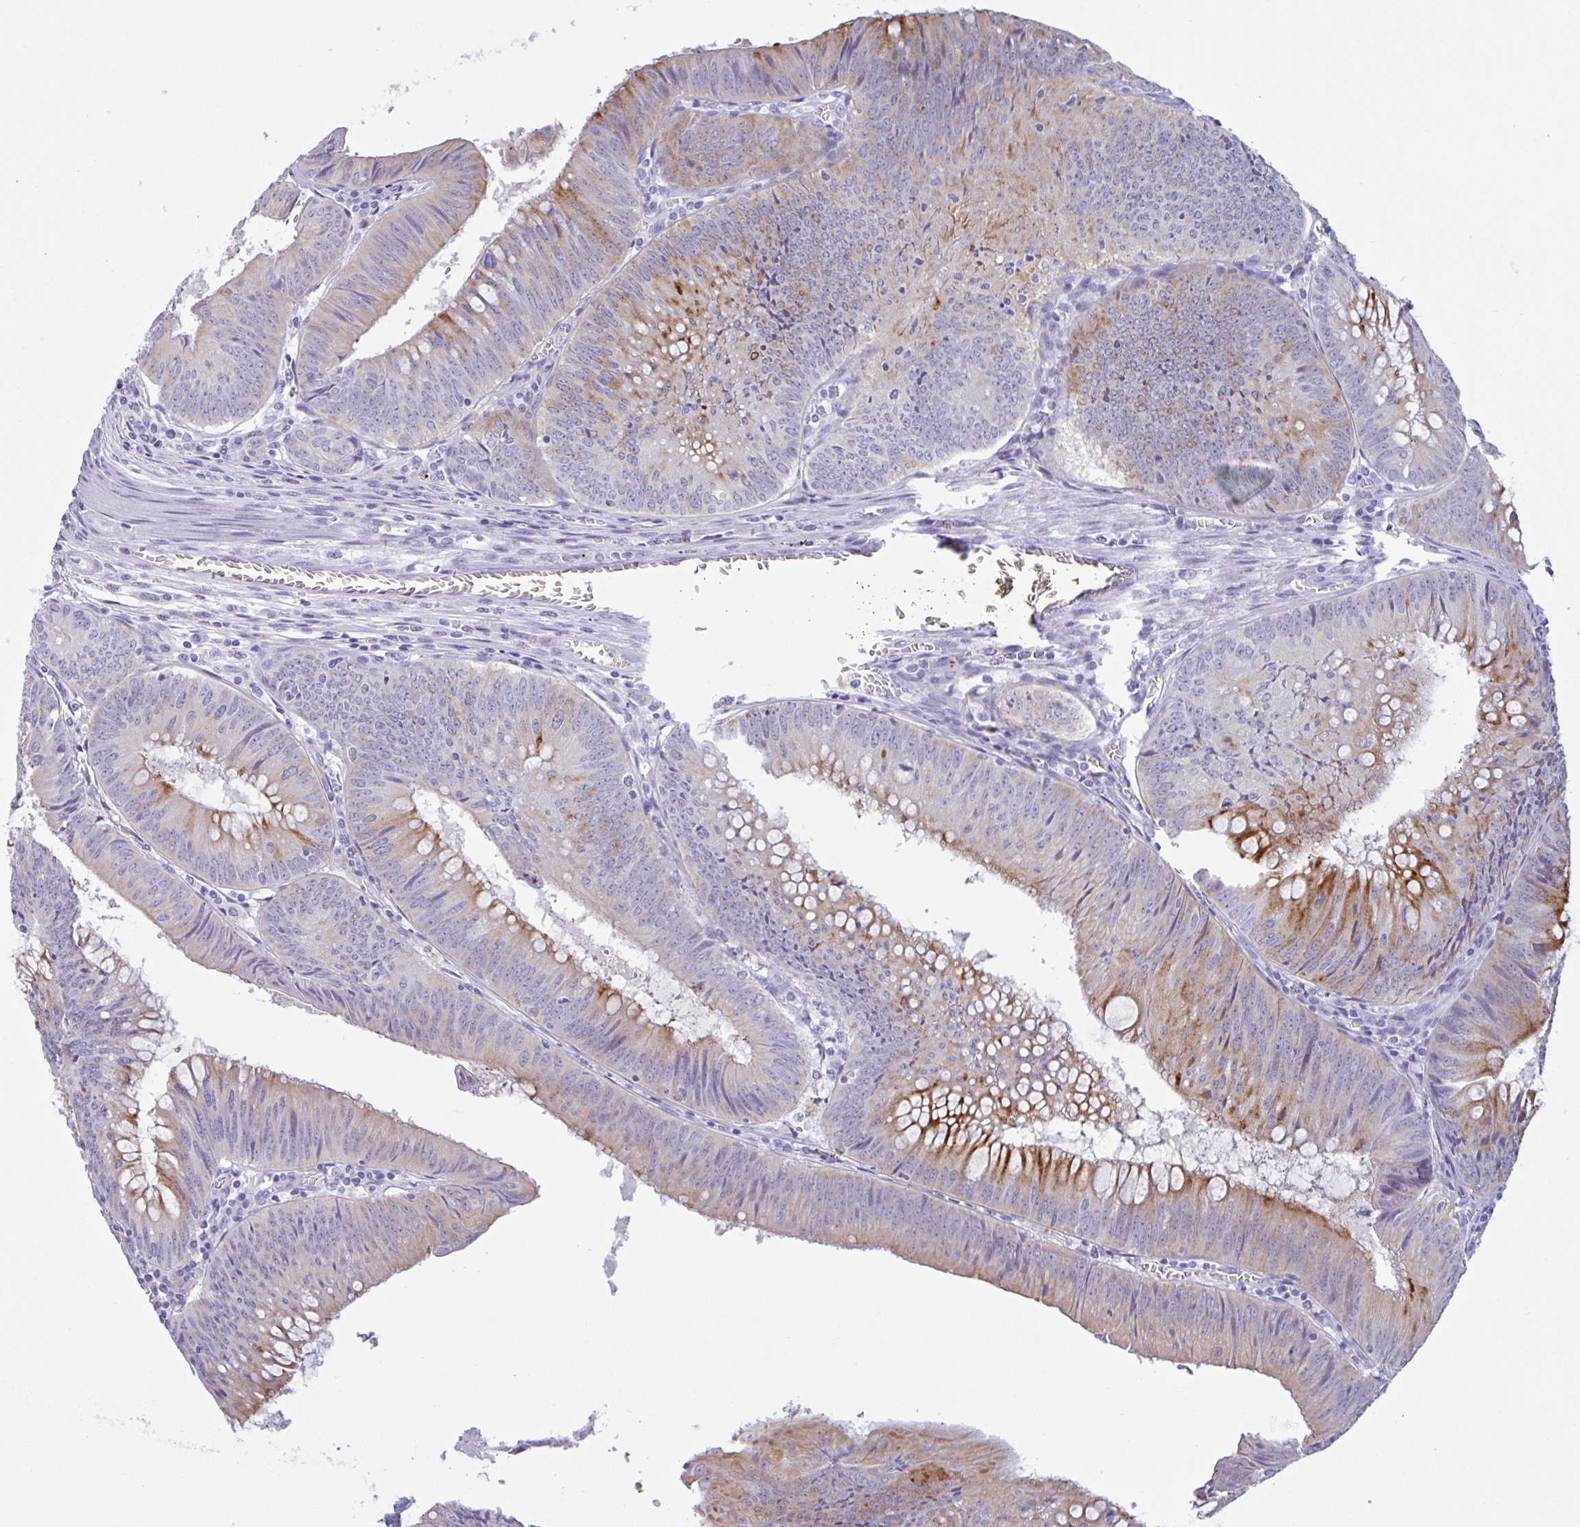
{"staining": {"intensity": "moderate", "quantity": "<25%", "location": "cytoplasmic/membranous"}, "tissue": "colorectal cancer", "cell_type": "Tumor cells", "image_type": "cancer", "snomed": [{"axis": "morphology", "description": "Adenocarcinoma, NOS"}, {"axis": "topography", "description": "Rectum"}], "caption": "A low amount of moderate cytoplasmic/membranous positivity is identified in approximately <25% of tumor cells in adenocarcinoma (colorectal) tissue.", "gene": "DTWD2", "patient": {"sex": "female", "age": 72}}